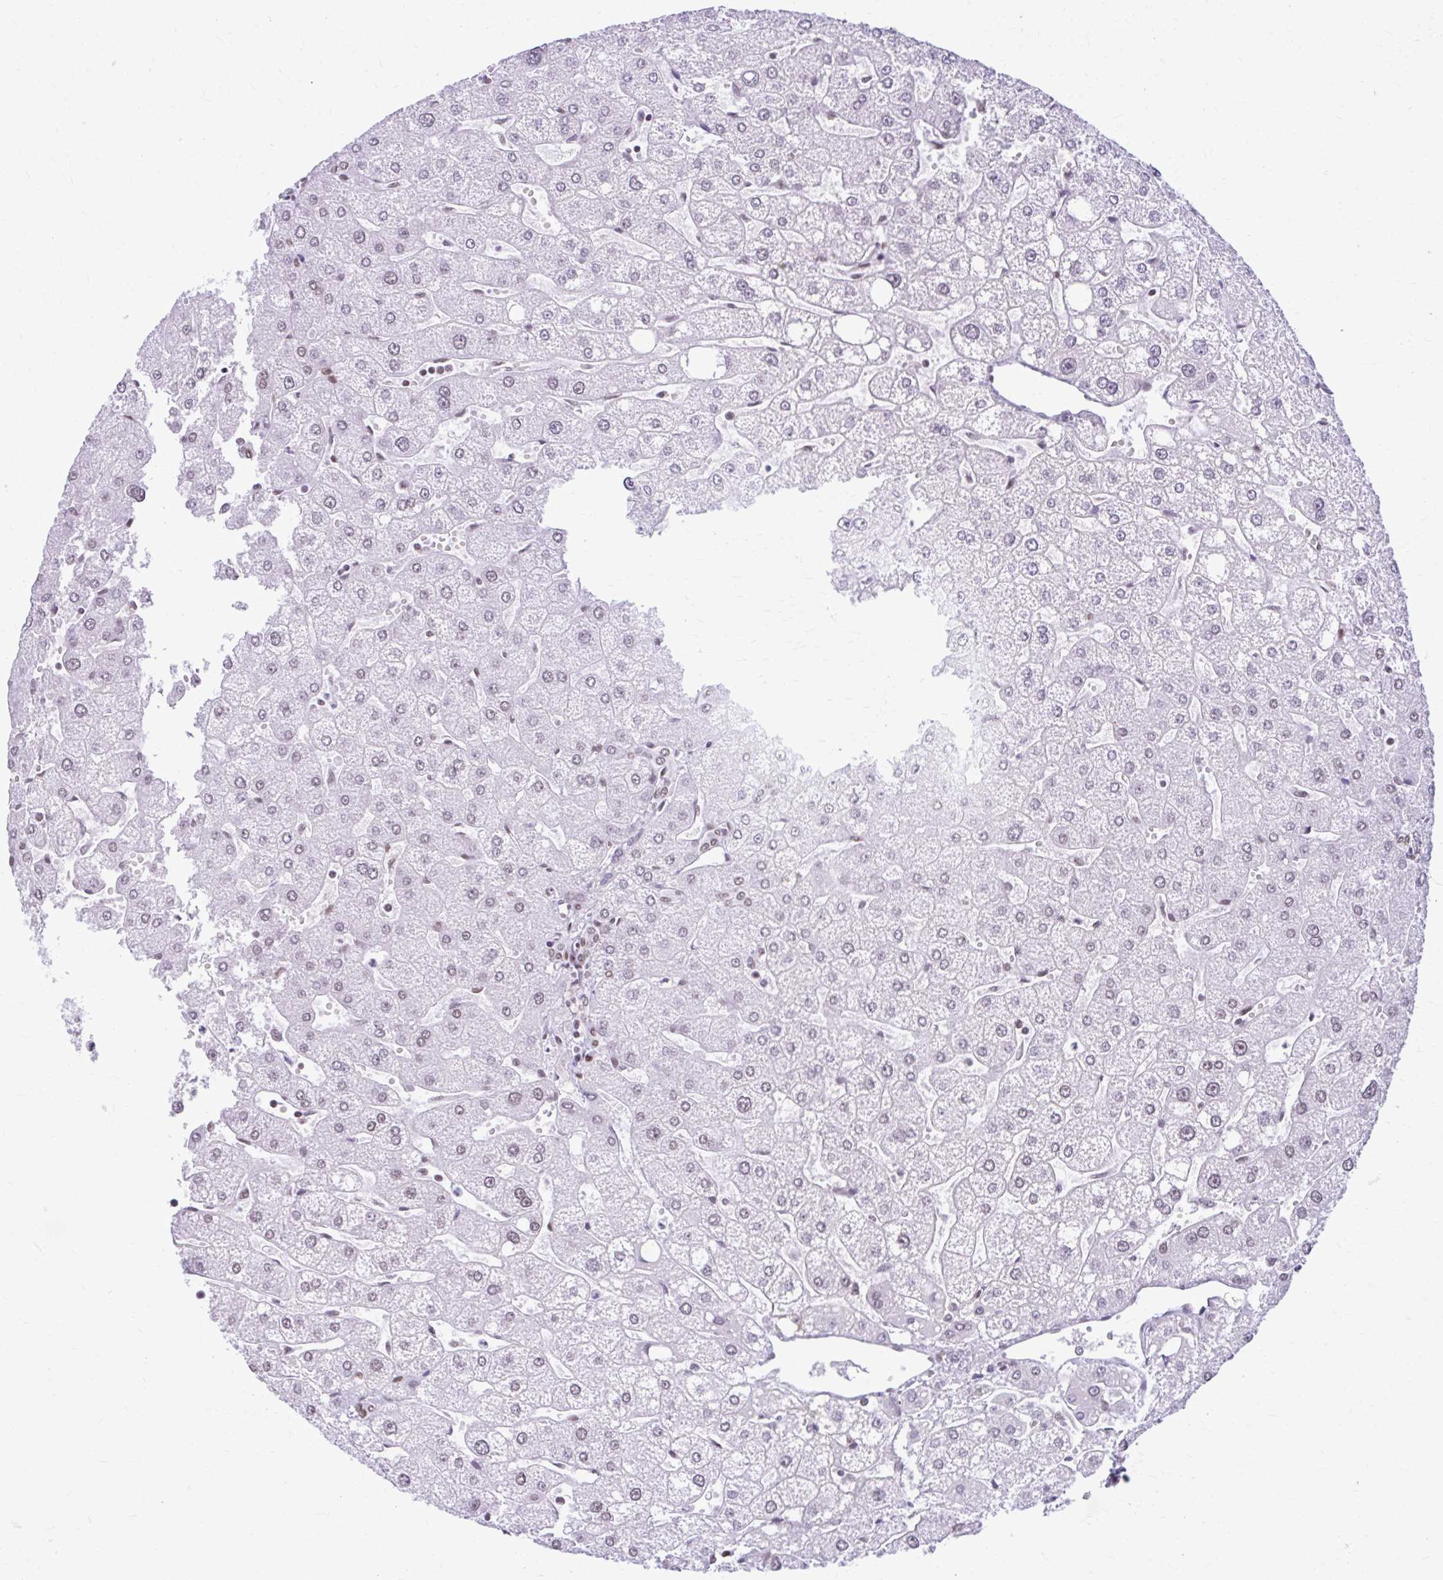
{"staining": {"intensity": "weak", "quantity": ">75%", "location": "nuclear"}, "tissue": "liver", "cell_type": "Cholangiocytes", "image_type": "normal", "snomed": [{"axis": "morphology", "description": "Normal tissue, NOS"}, {"axis": "topography", "description": "Liver"}], "caption": "Immunohistochemistry photomicrograph of unremarkable liver: liver stained using IHC displays low levels of weak protein expression localized specifically in the nuclear of cholangiocytes, appearing as a nuclear brown color.", "gene": "PABIR1", "patient": {"sex": "male", "age": 67}}